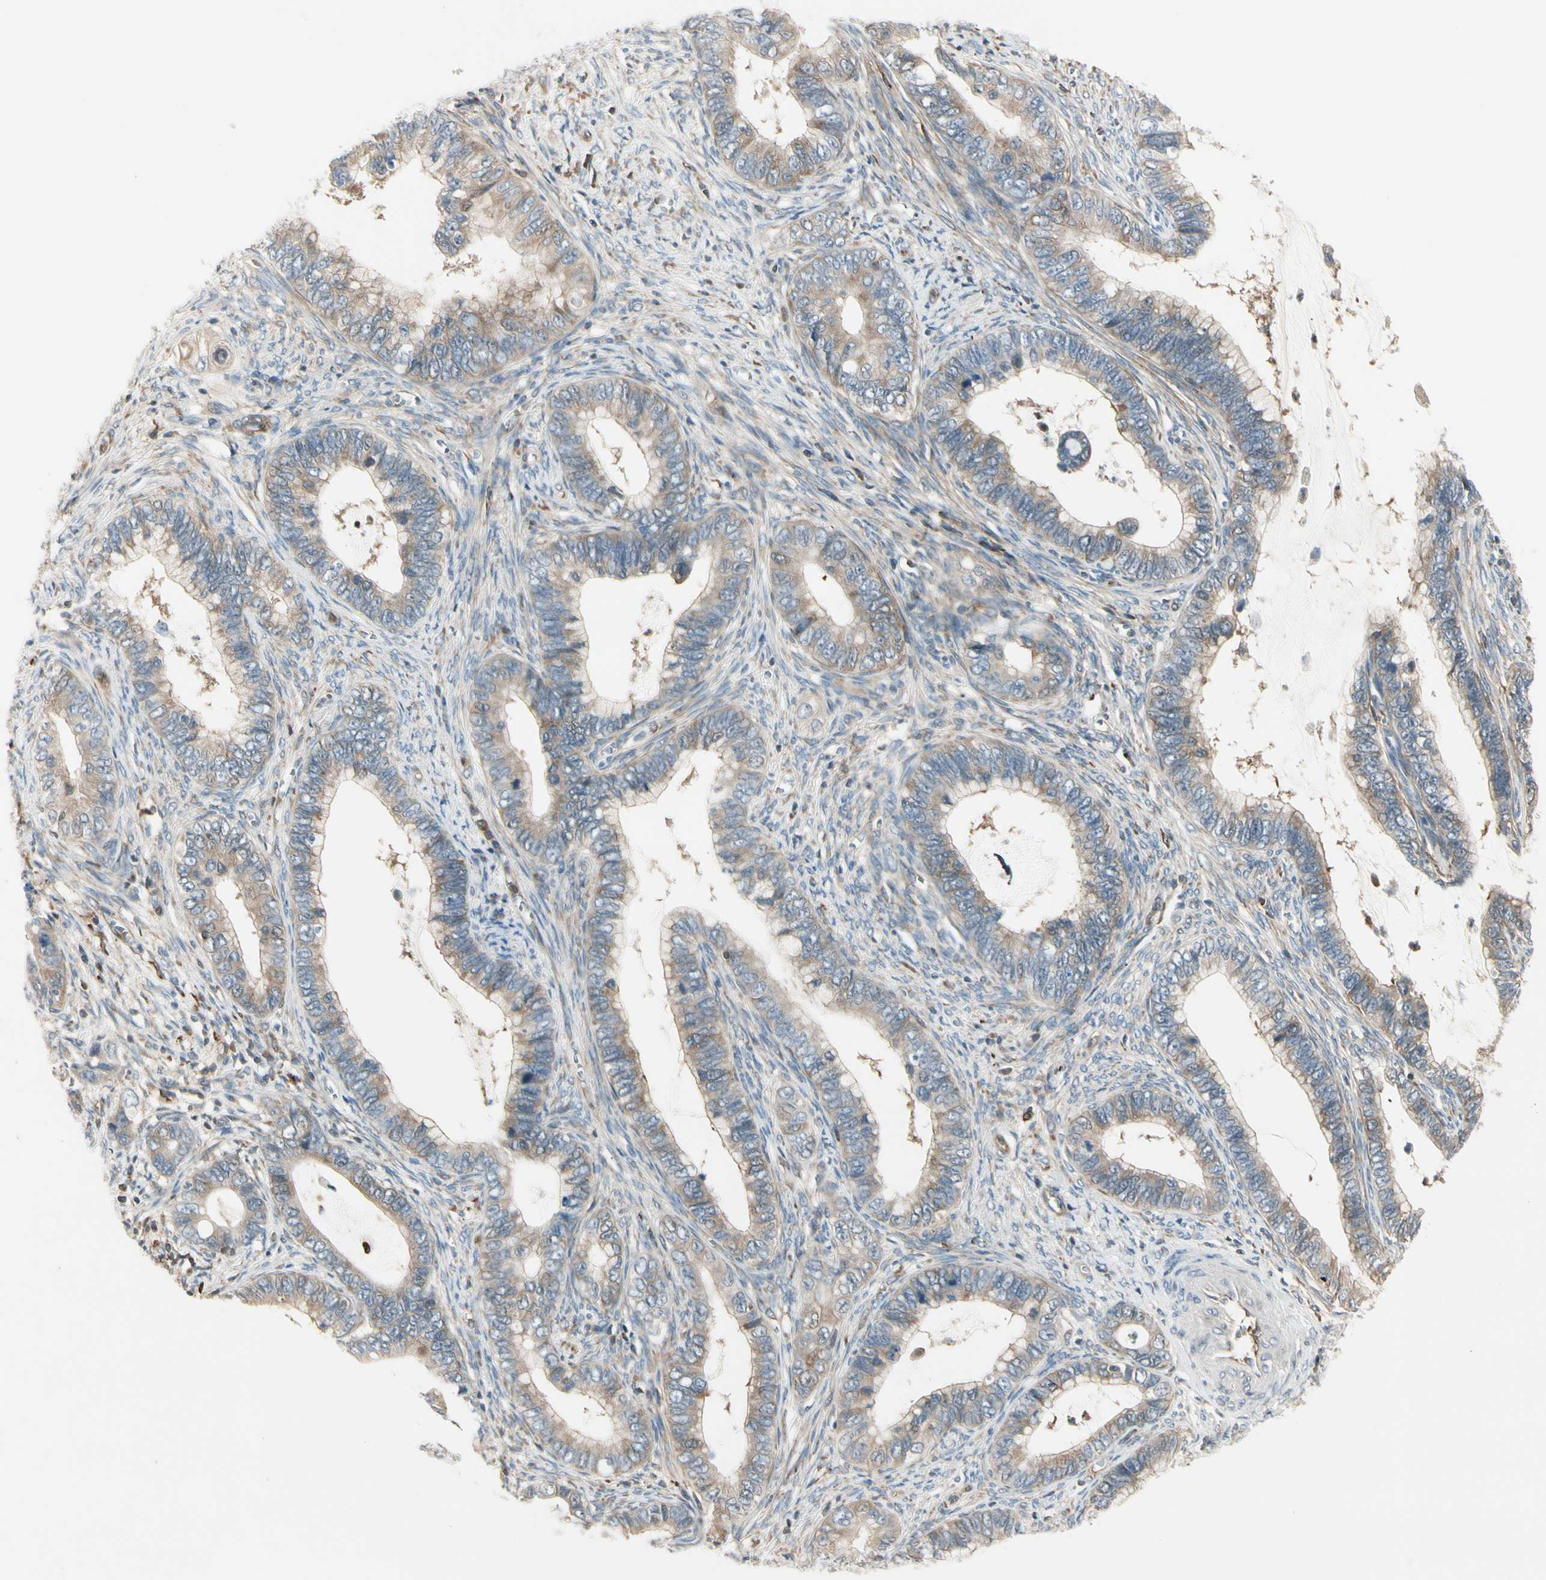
{"staining": {"intensity": "weak", "quantity": ">75%", "location": "cytoplasmic/membranous"}, "tissue": "cervical cancer", "cell_type": "Tumor cells", "image_type": "cancer", "snomed": [{"axis": "morphology", "description": "Adenocarcinoma, NOS"}, {"axis": "topography", "description": "Cervix"}], "caption": "Human cervical cancer stained with a brown dye displays weak cytoplasmic/membranous positive staining in about >75% of tumor cells.", "gene": "OXSR1", "patient": {"sex": "female", "age": 44}}